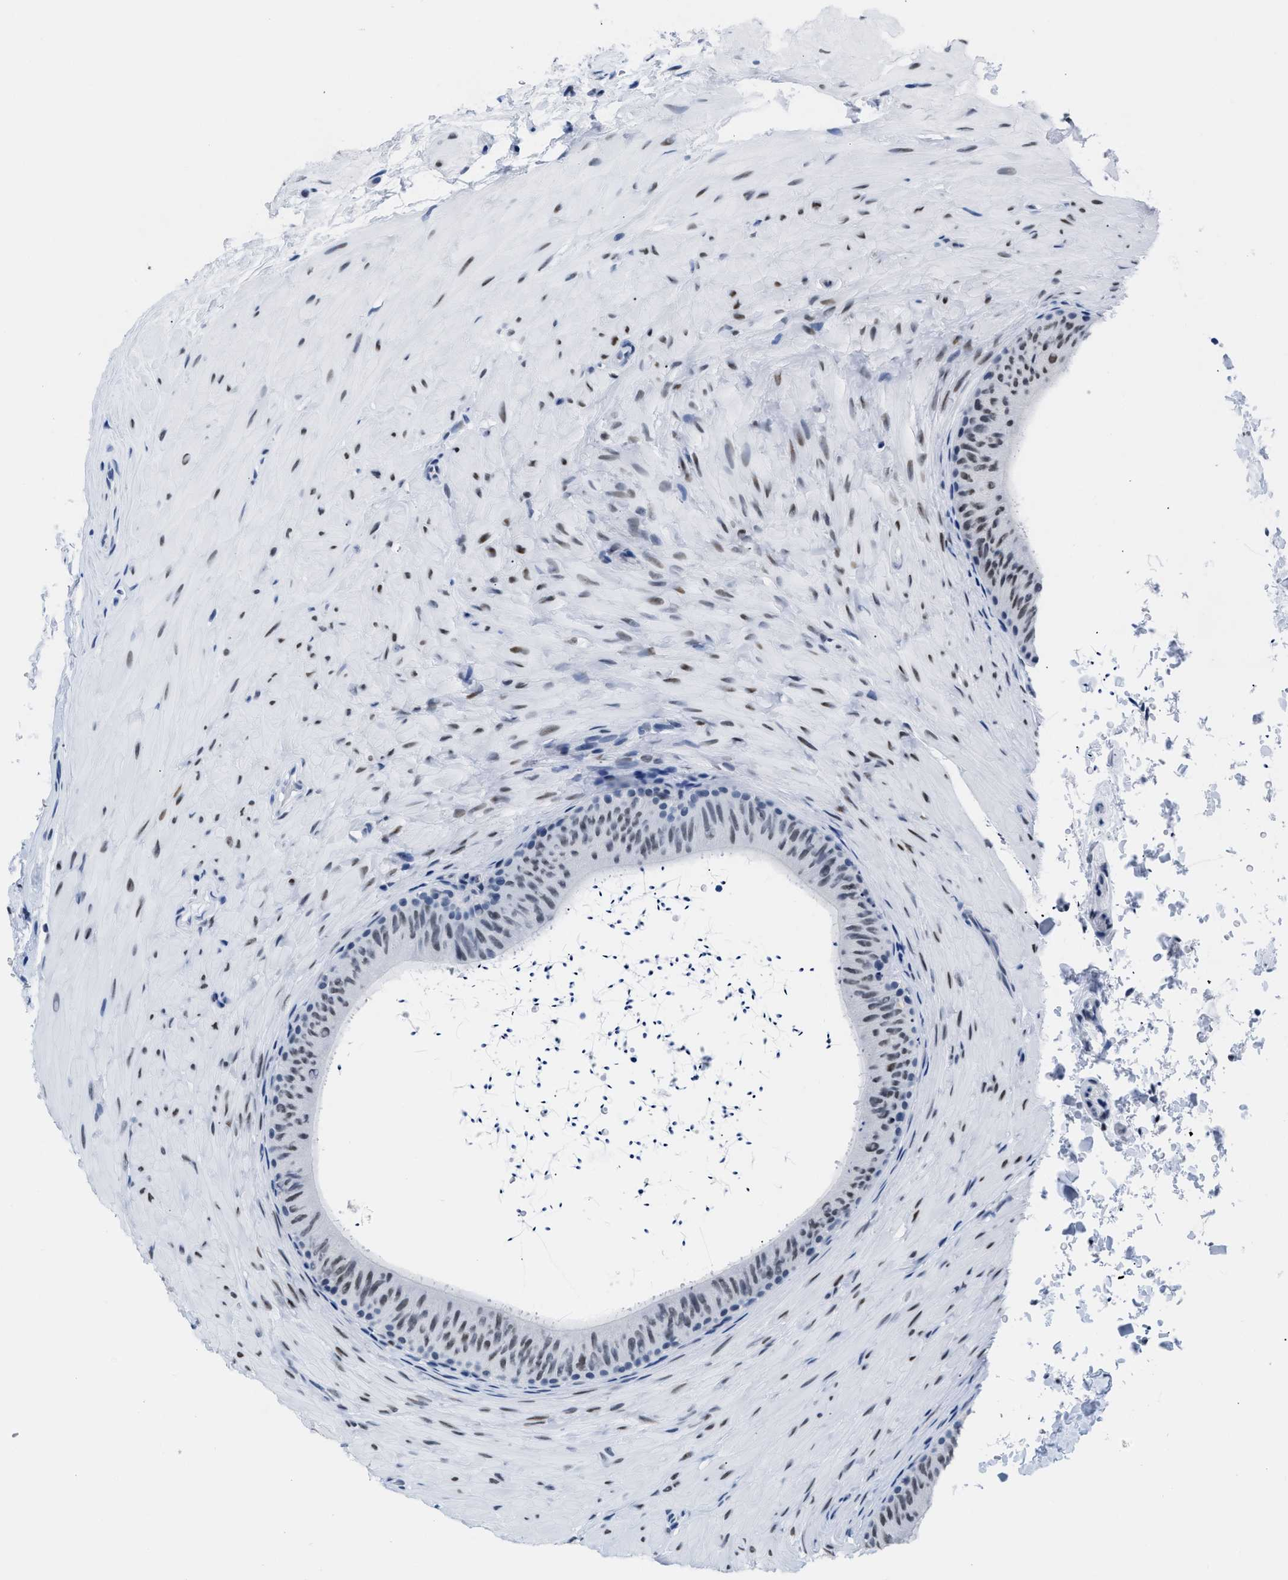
{"staining": {"intensity": "moderate", "quantity": "25%-75%", "location": "nuclear"}, "tissue": "epididymis", "cell_type": "Glandular cells", "image_type": "normal", "snomed": [{"axis": "morphology", "description": "Normal tissue, NOS"}, {"axis": "topography", "description": "Epididymis"}], "caption": "Moderate nuclear protein staining is present in approximately 25%-75% of glandular cells in epididymis. (DAB (3,3'-diaminobenzidine) IHC with brightfield microscopy, high magnification).", "gene": "CTBP1", "patient": {"sex": "male", "age": 34}}